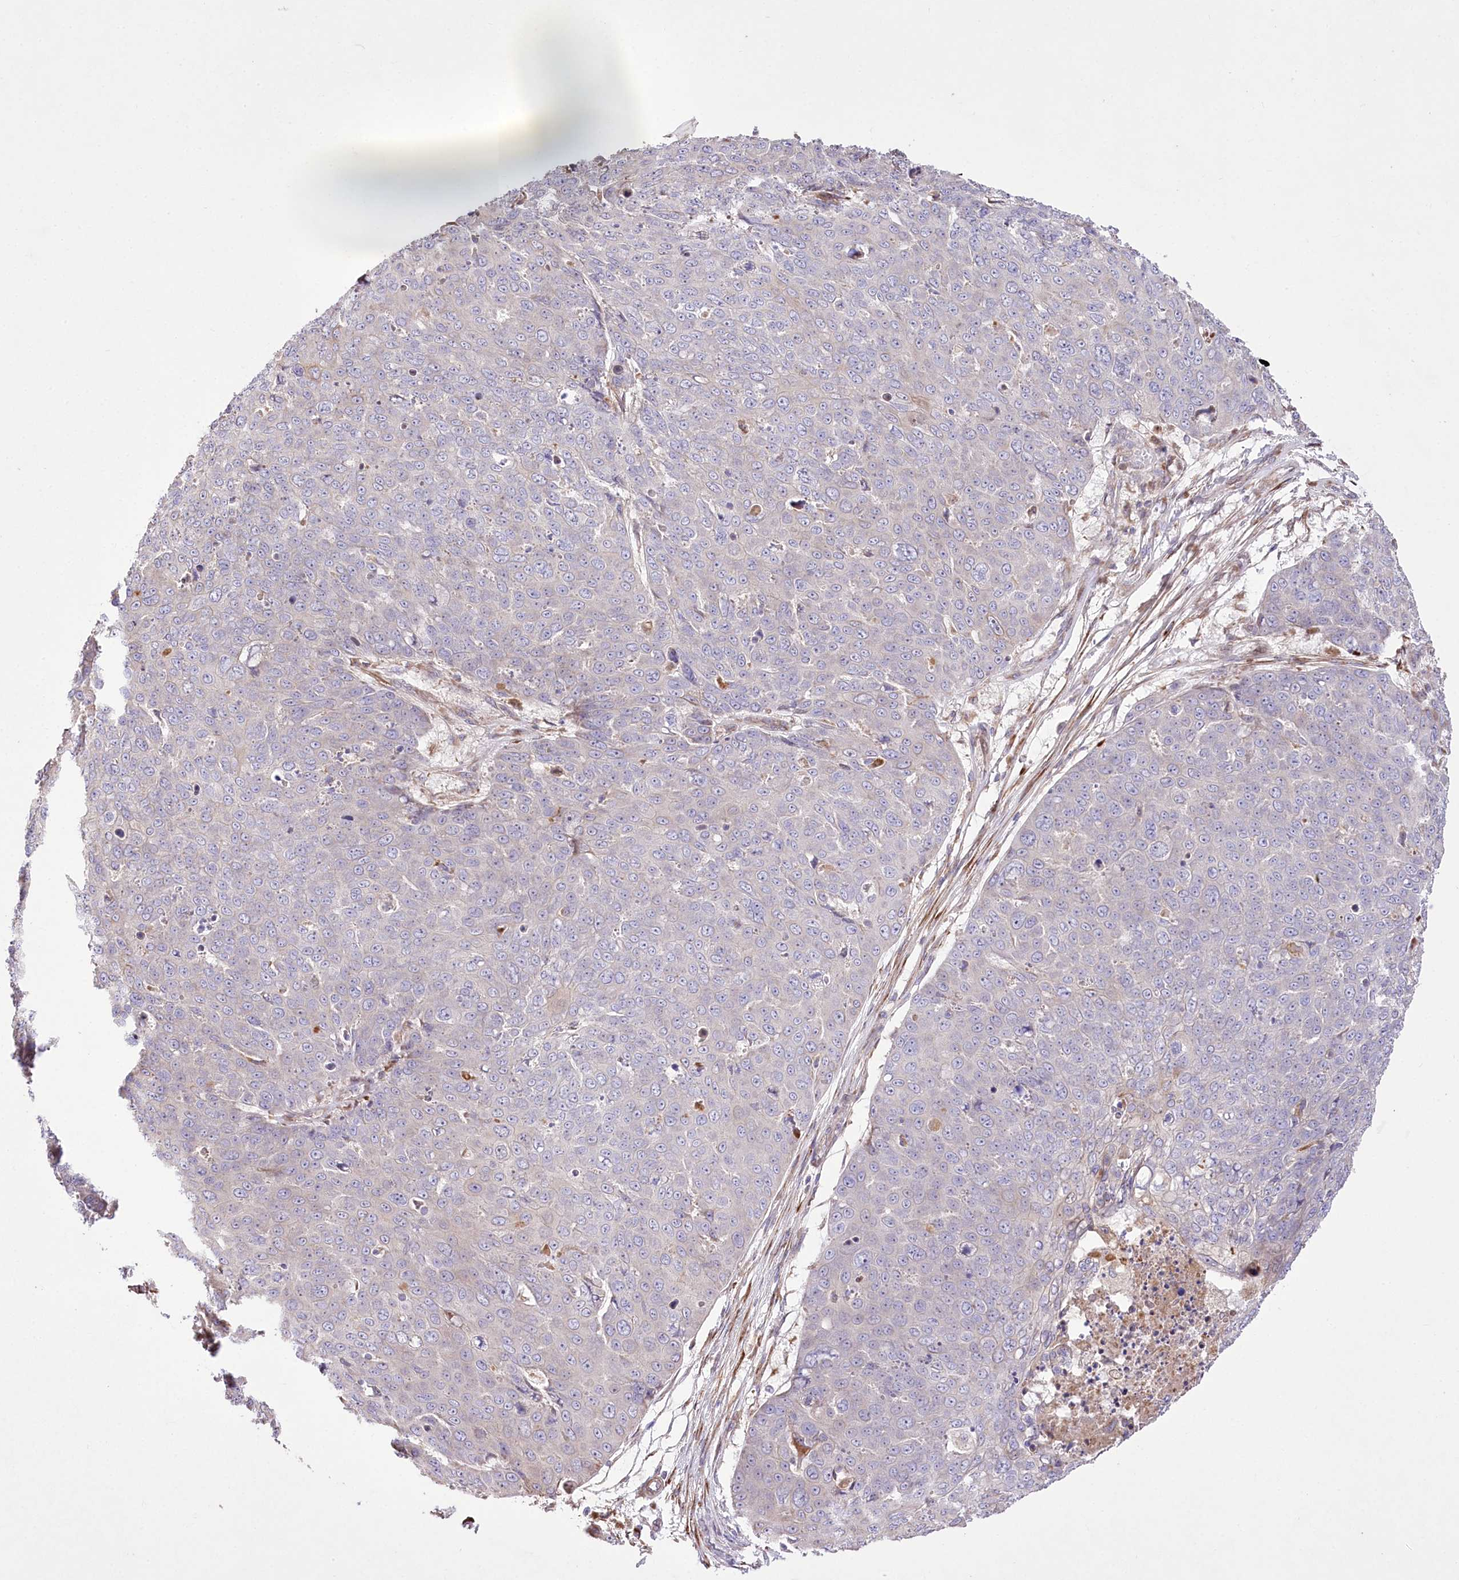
{"staining": {"intensity": "negative", "quantity": "none", "location": "none"}, "tissue": "skin cancer", "cell_type": "Tumor cells", "image_type": "cancer", "snomed": [{"axis": "morphology", "description": "Squamous cell carcinoma, NOS"}, {"axis": "topography", "description": "Skin"}], "caption": "Human skin cancer (squamous cell carcinoma) stained for a protein using immunohistochemistry displays no expression in tumor cells.", "gene": "RNF24", "patient": {"sex": "male", "age": 71}}